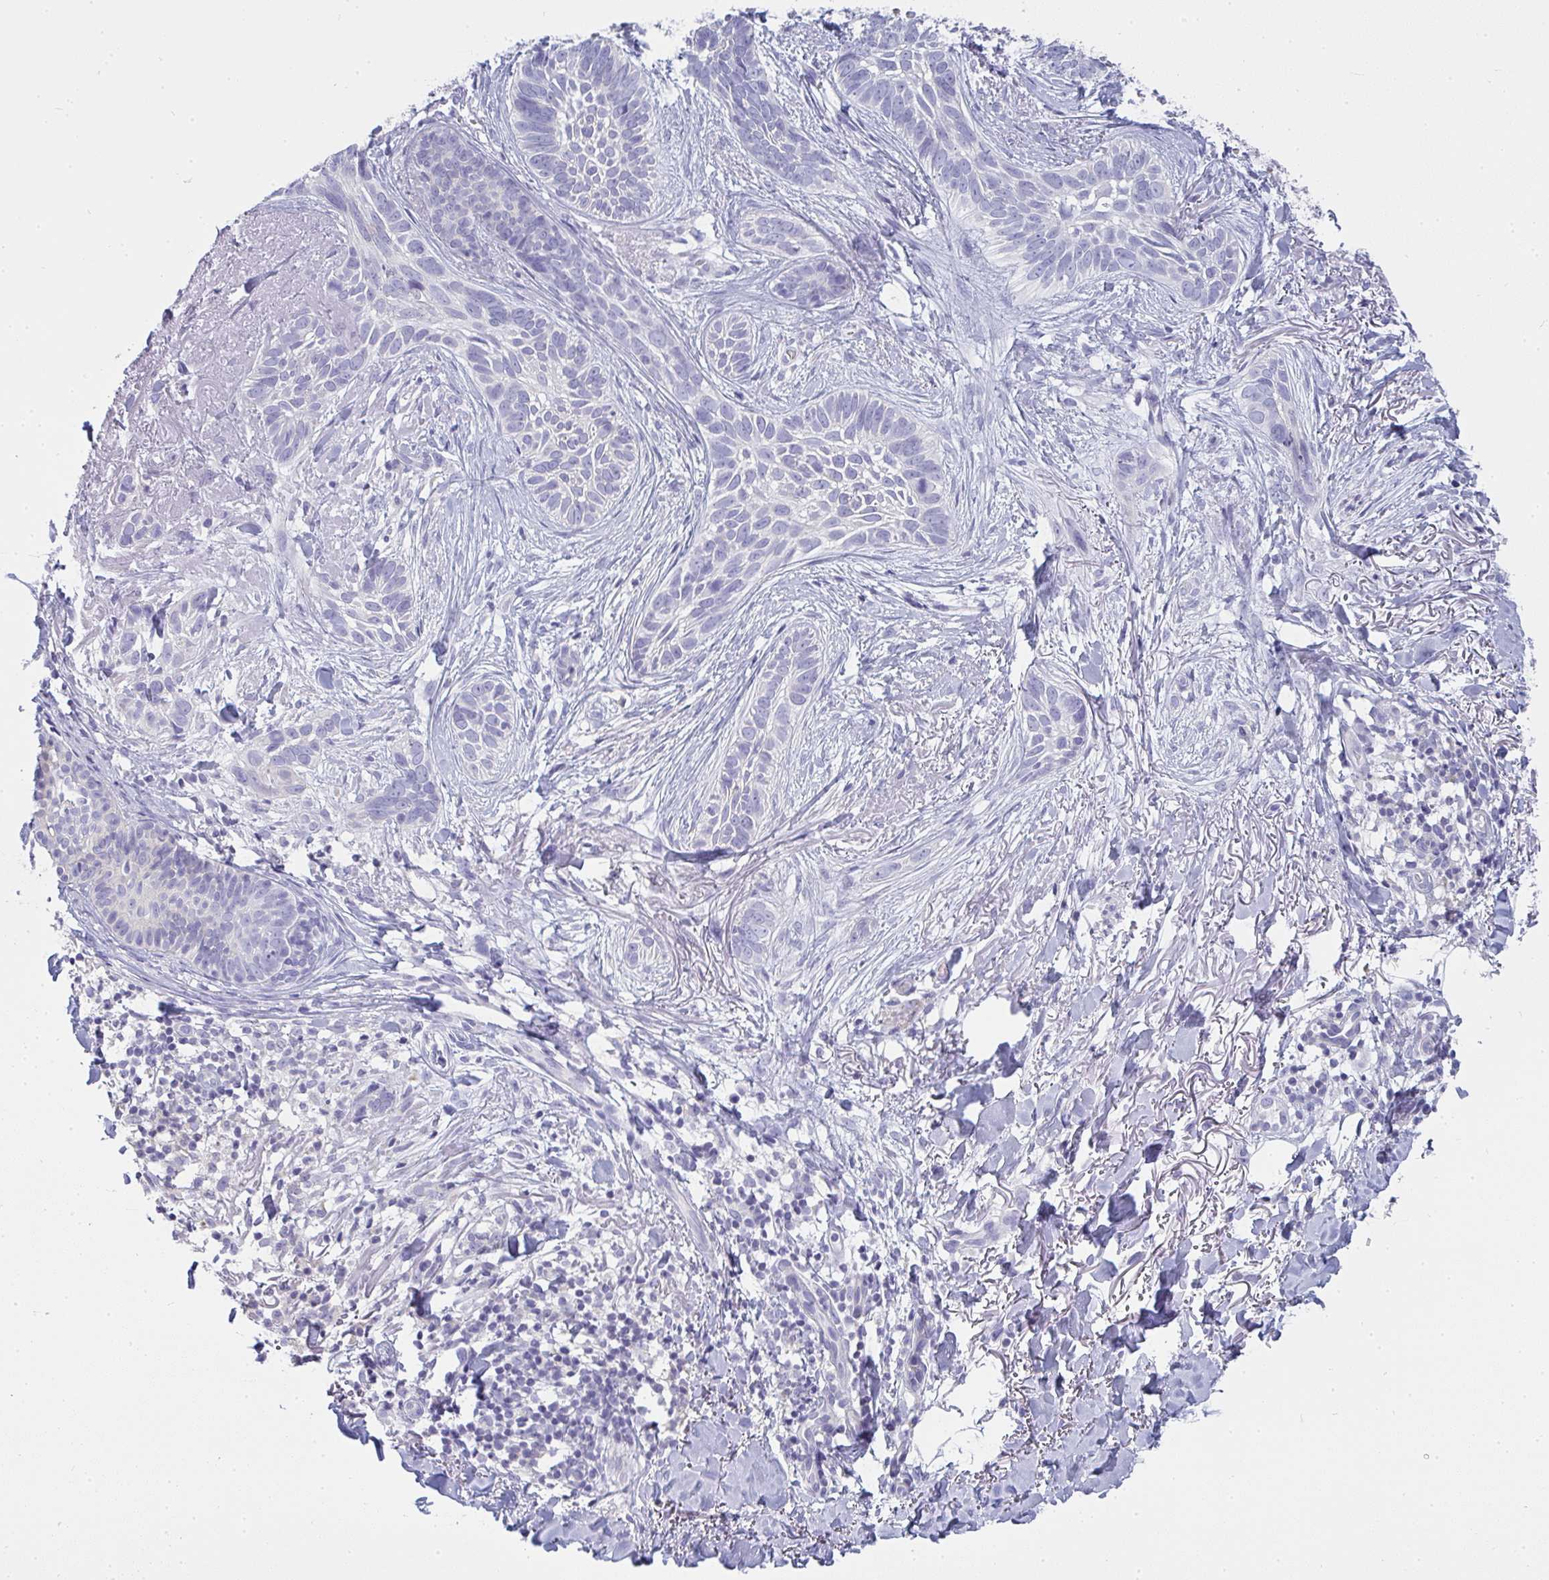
{"staining": {"intensity": "negative", "quantity": "none", "location": "none"}, "tissue": "skin cancer", "cell_type": "Tumor cells", "image_type": "cancer", "snomed": [{"axis": "morphology", "description": "Basal cell carcinoma"}, {"axis": "topography", "description": "Skin"}, {"axis": "topography", "description": "Skin of face"}], "caption": "Immunohistochemical staining of skin basal cell carcinoma reveals no significant expression in tumor cells.", "gene": "GSDMB", "patient": {"sex": "female", "age": 90}}